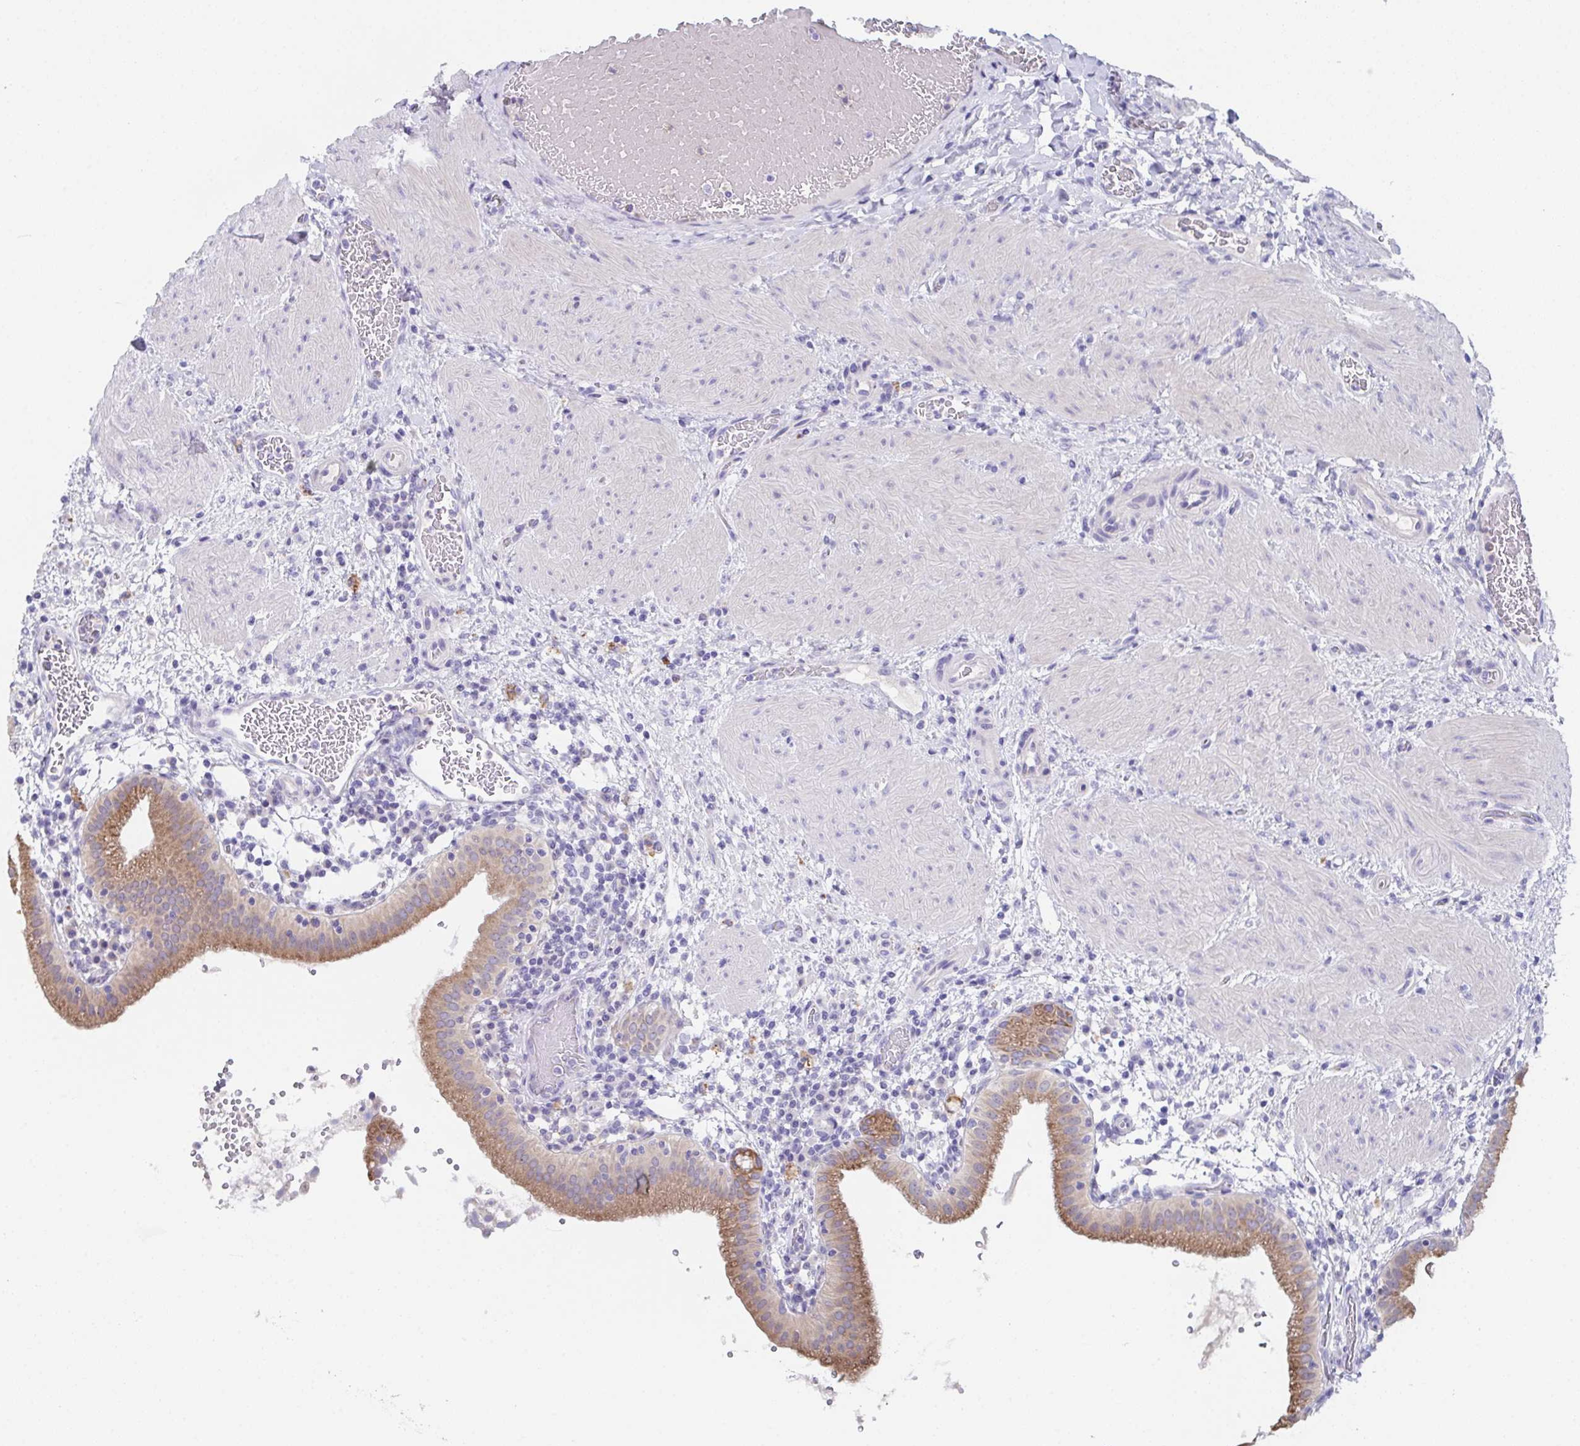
{"staining": {"intensity": "moderate", "quantity": ">75%", "location": "cytoplasmic/membranous"}, "tissue": "gallbladder", "cell_type": "Glandular cells", "image_type": "normal", "snomed": [{"axis": "morphology", "description": "Normal tissue, NOS"}, {"axis": "topography", "description": "Gallbladder"}], "caption": "Protein analysis of benign gallbladder displays moderate cytoplasmic/membranous positivity in about >75% of glandular cells. Immunohistochemistry (ihc) stains the protein of interest in brown and the nuclei are stained blue.", "gene": "SSC4D", "patient": {"sex": "male", "age": 26}}